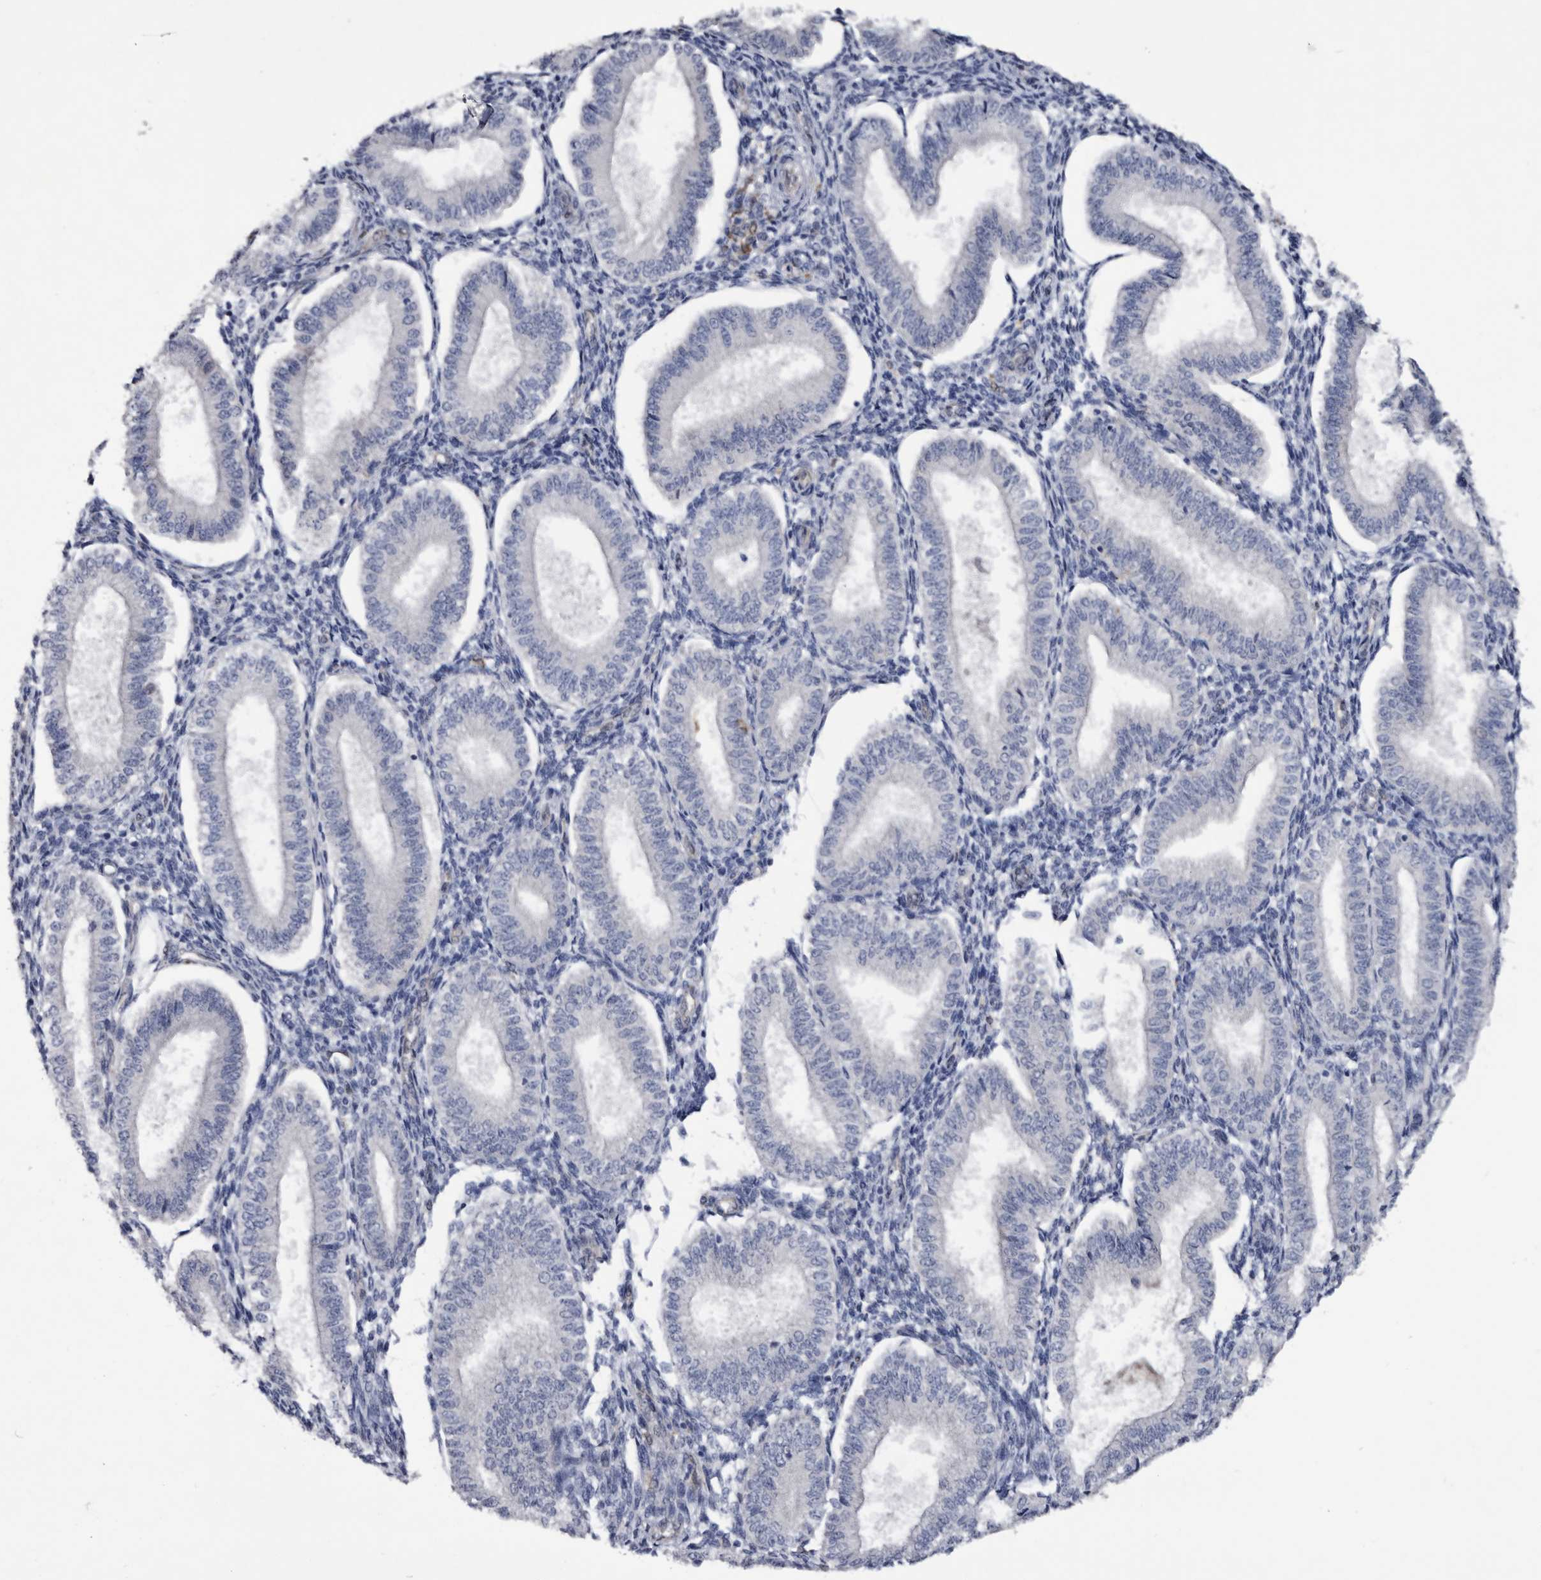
{"staining": {"intensity": "negative", "quantity": "none", "location": "none"}, "tissue": "endometrium", "cell_type": "Cells in endometrial stroma", "image_type": "normal", "snomed": [{"axis": "morphology", "description": "Normal tissue, NOS"}, {"axis": "topography", "description": "Endometrium"}], "caption": "This is a micrograph of immunohistochemistry staining of normal endometrium, which shows no expression in cells in endometrial stroma. (Stains: DAB (3,3'-diaminobenzidine) IHC with hematoxylin counter stain, Microscopy: brightfield microscopy at high magnification).", "gene": "SERPINB8", "patient": {"sex": "female", "age": 39}}